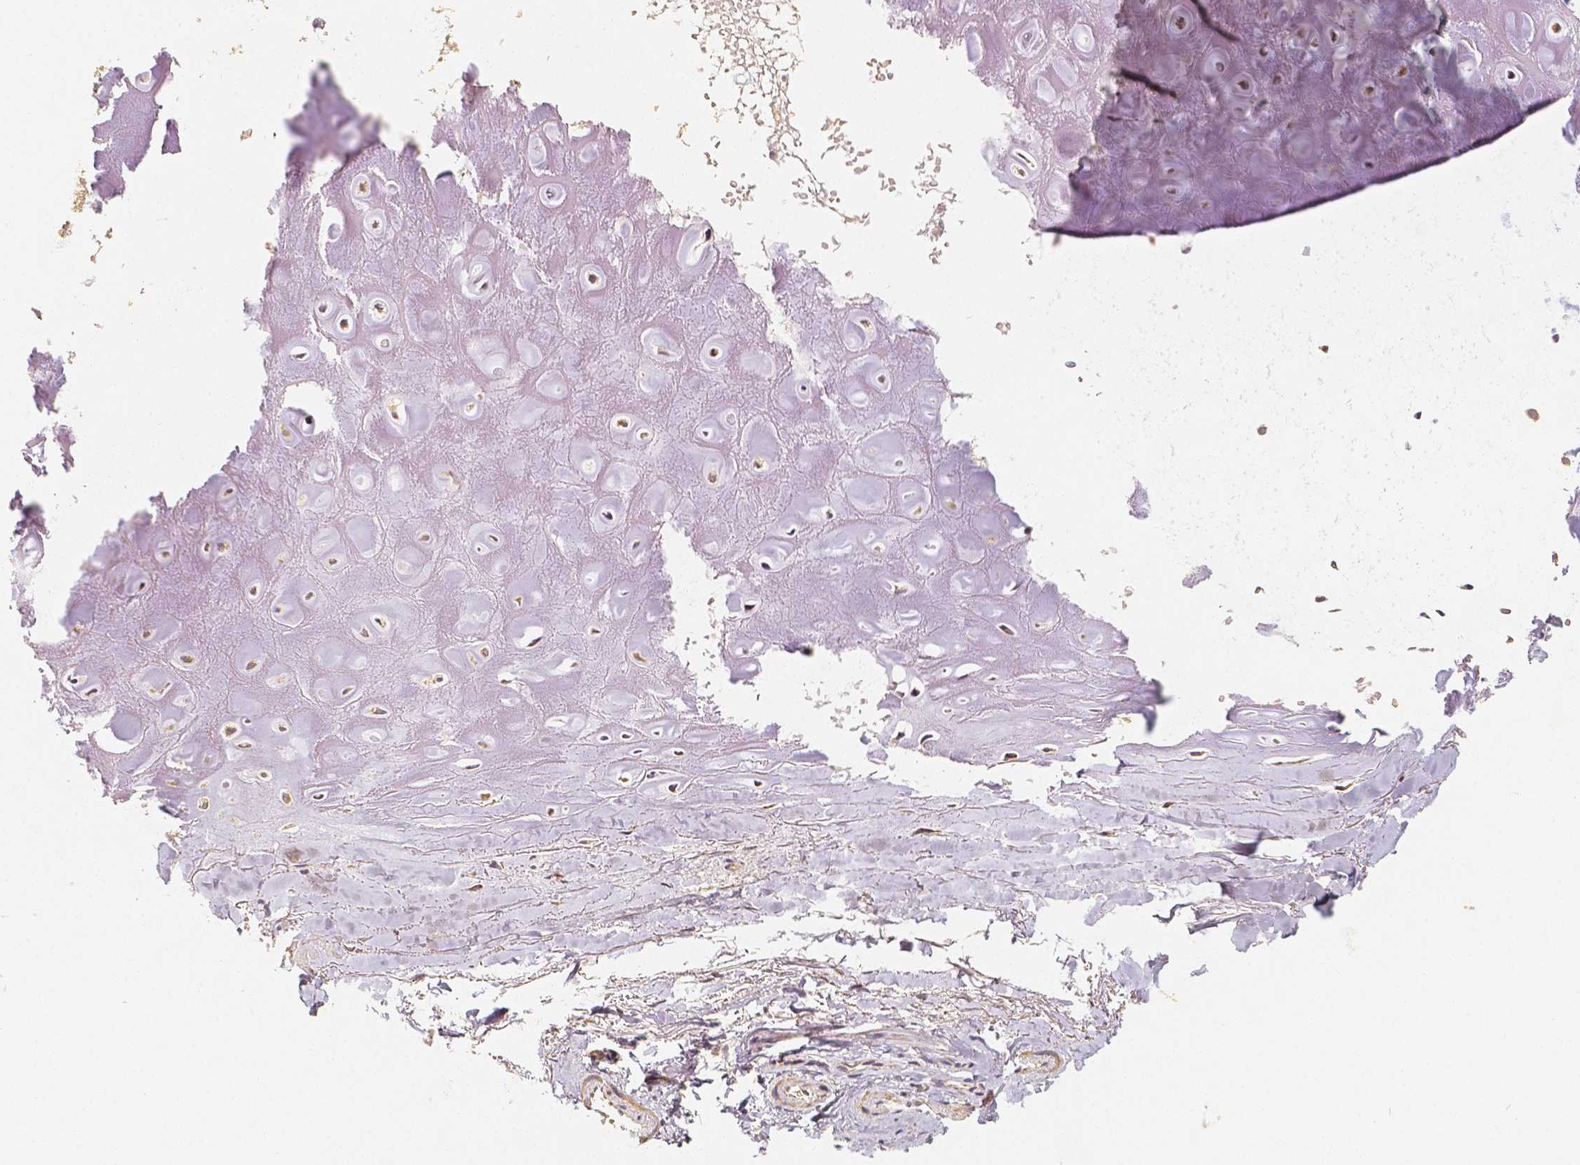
{"staining": {"intensity": "moderate", "quantity": ">75%", "location": "cytoplasmic/membranous"}, "tissue": "soft tissue", "cell_type": "Chondrocytes", "image_type": "normal", "snomed": [{"axis": "morphology", "description": "Normal tissue, NOS"}, {"axis": "topography", "description": "Cartilage tissue"}], "caption": "This photomicrograph exhibits immunohistochemistry staining of normal human soft tissue, with medium moderate cytoplasmic/membranous positivity in about >75% of chondrocytes.", "gene": "PGAM5", "patient": {"sex": "male", "age": 65}}